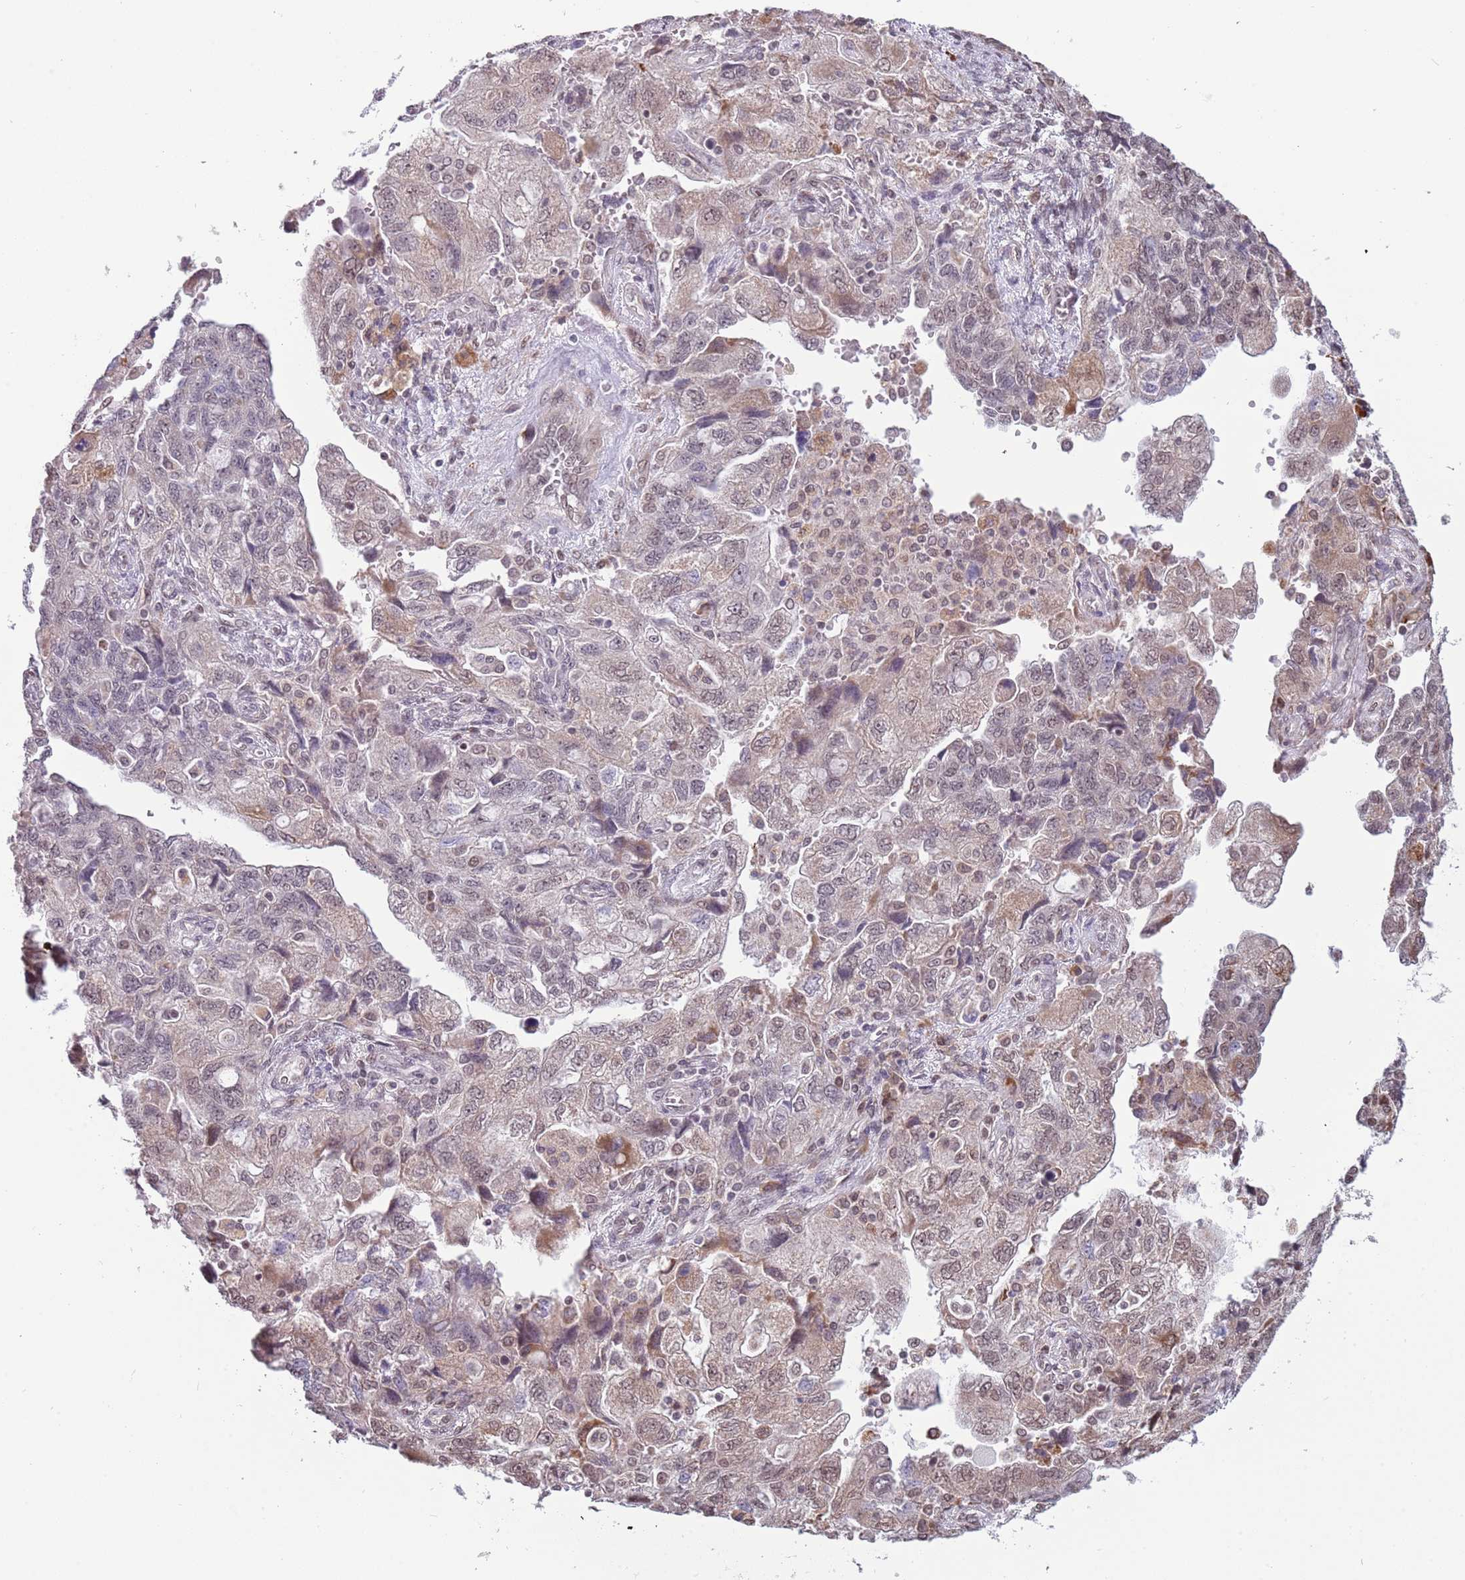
{"staining": {"intensity": "moderate", "quantity": "25%-75%", "location": "nuclear"}, "tissue": "ovarian cancer", "cell_type": "Tumor cells", "image_type": "cancer", "snomed": [{"axis": "morphology", "description": "Carcinoma, NOS"}, {"axis": "morphology", "description": "Cystadenocarcinoma, serous, NOS"}, {"axis": "topography", "description": "Ovary"}], "caption": "Protein expression analysis of ovarian cancer (carcinoma) displays moderate nuclear staining in about 25%-75% of tumor cells.", "gene": "BARD1", "patient": {"sex": "female", "age": 69}}